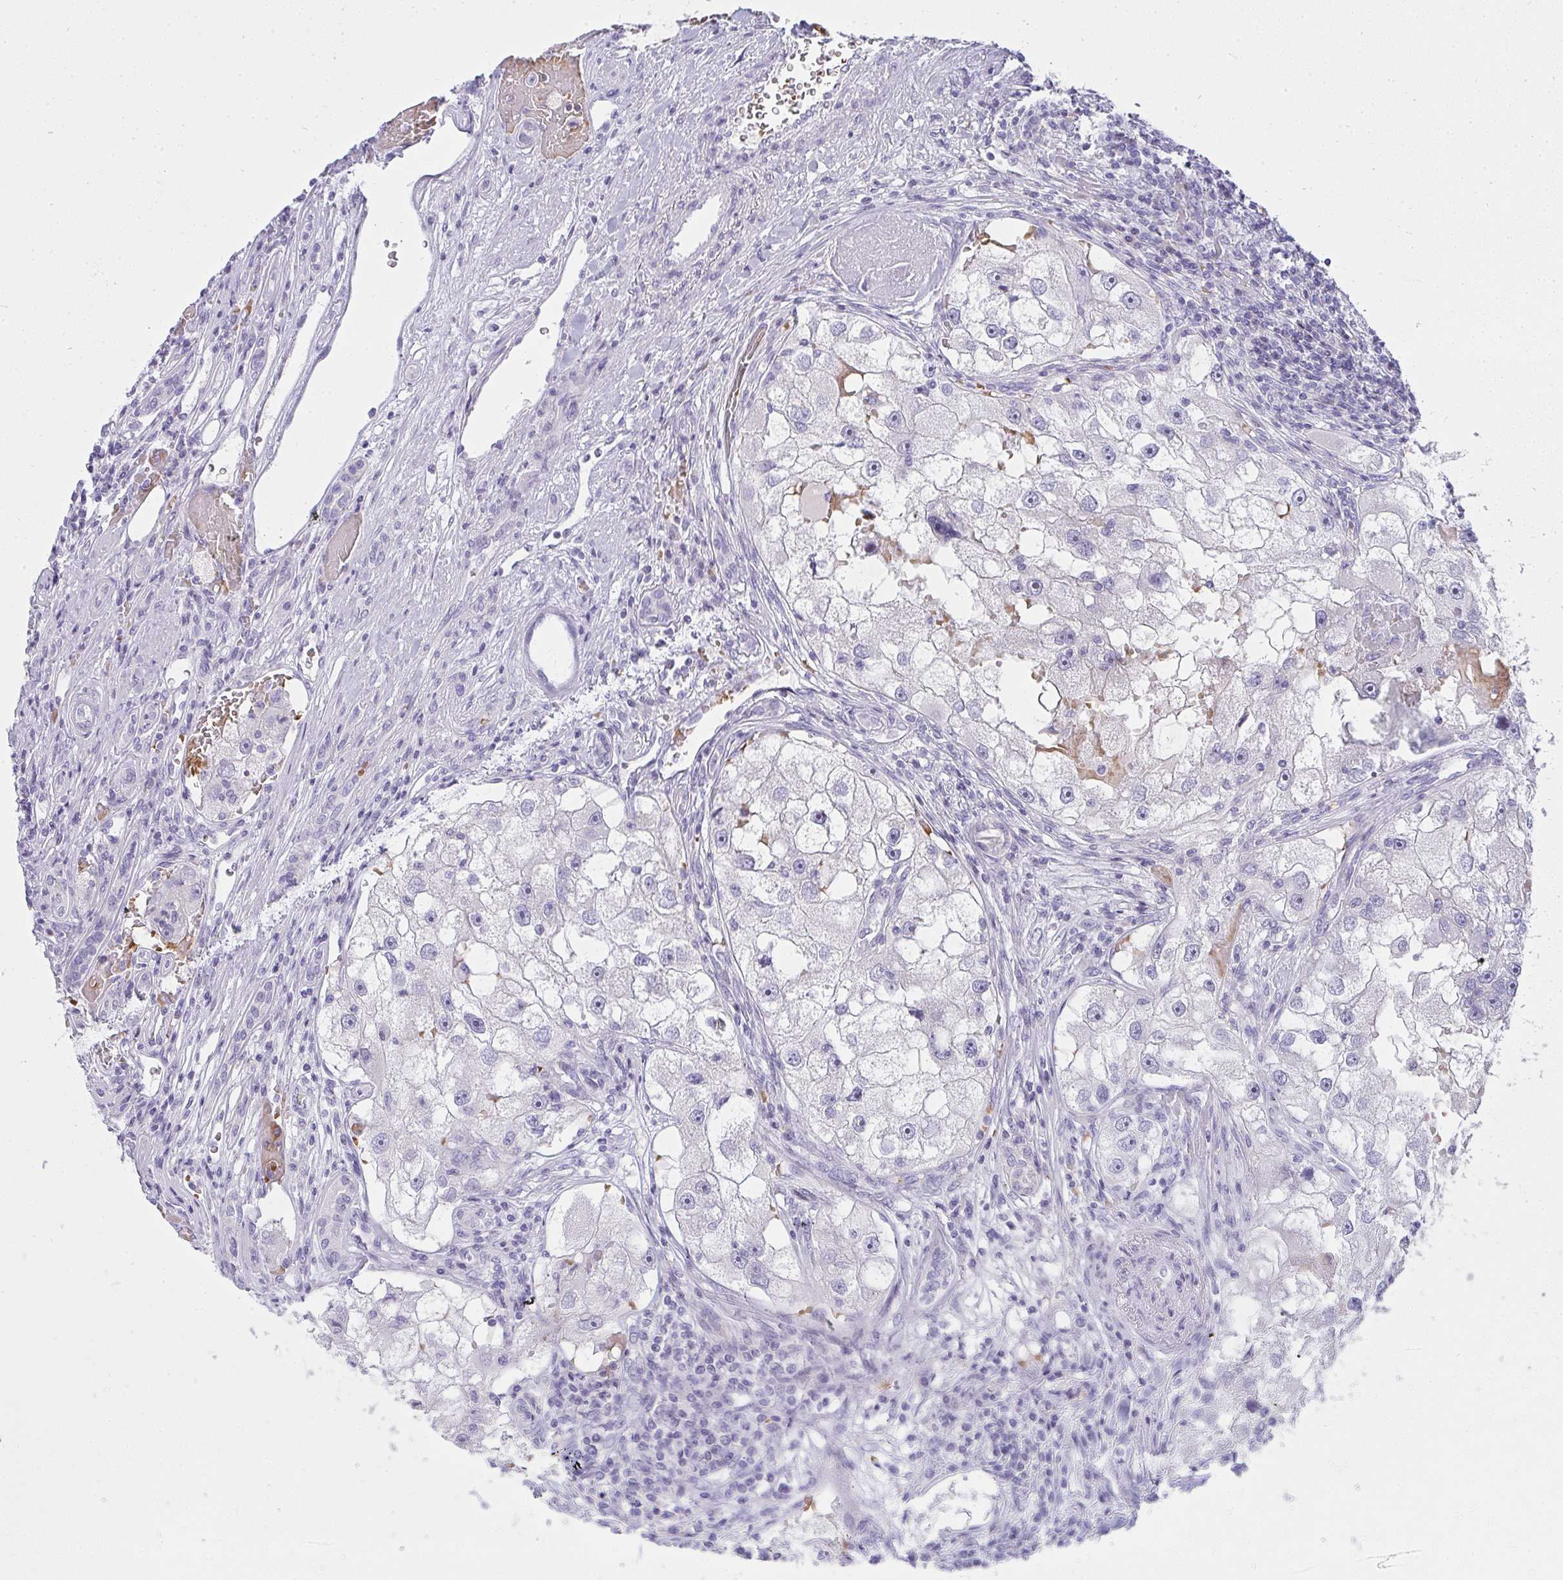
{"staining": {"intensity": "negative", "quantity": "none", "location": "none"}, "tissue": "renal cancer", "cell_type": "Tumor cells", "image_type": "cancer", "snomed": [{"axis": "morphology", "description": "Adenocarcinoma, NOS"}, {"axis": "topography", "description": "Kidney"}], "caption": "This is a photomicrograph of immunohistochemistry staining of renal cancer, which shows no positivity in tumor cells.", "gene": "ZNF182", "patient": {"sex": "male", "age": 63}}